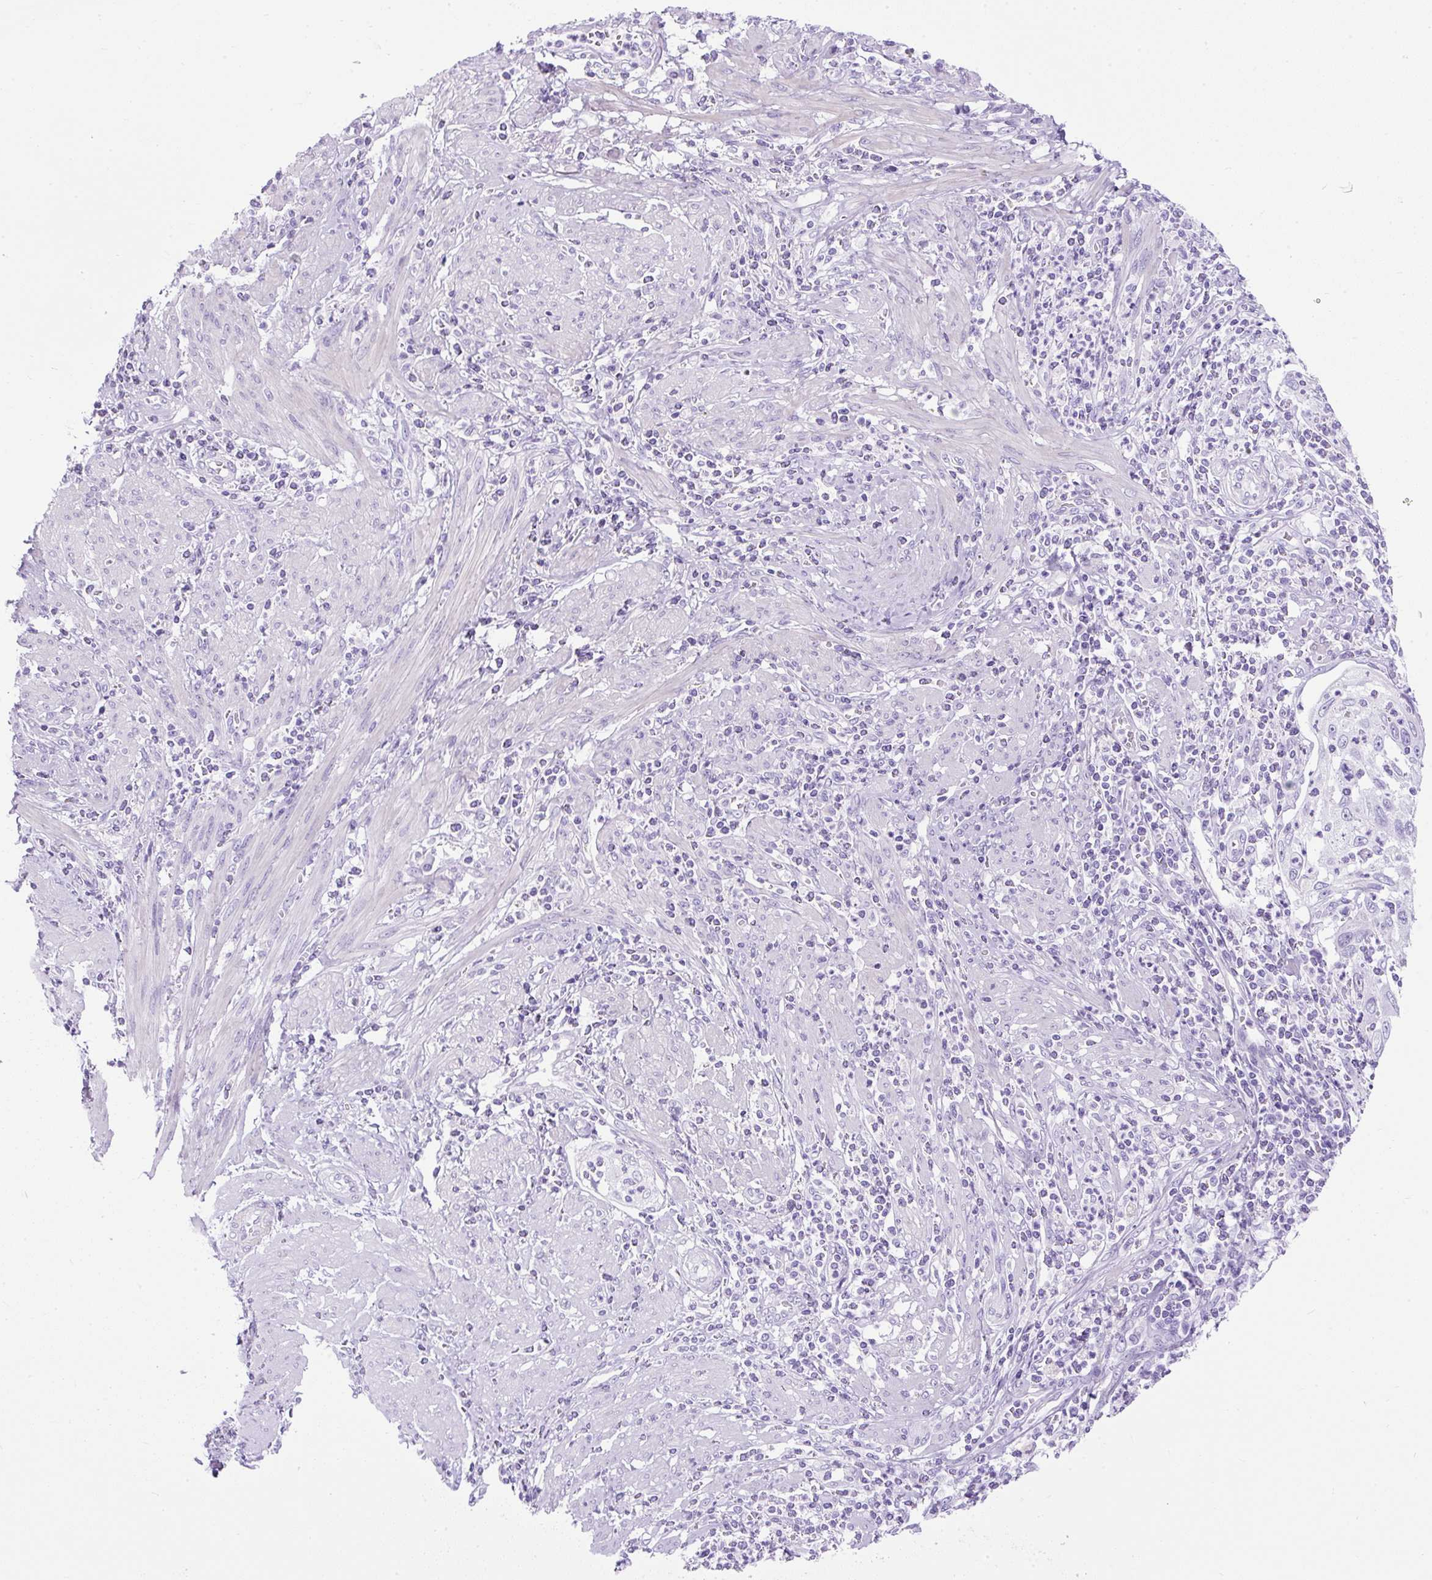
{"staining": {"intensity": "negative", "quantity": "none", "location": "none"}, "tissue": "cervical cancer", "cell_type": "Tumor cells", "image_type": "cancer", "snomed": [{"axis": "morphology", "description": "Squamous cell carcinoma, NOS"}, {"axis": "topography", "description": "Cervix"}], "caption": "Immunohistochemistry photomicrograph of cervical cancer (squamous cell carcinoma) stained for a protein (brown), which shows no expression in tumor cells.", "gene": "UPP1", "patient": {"sex": "female", "age": 70}}